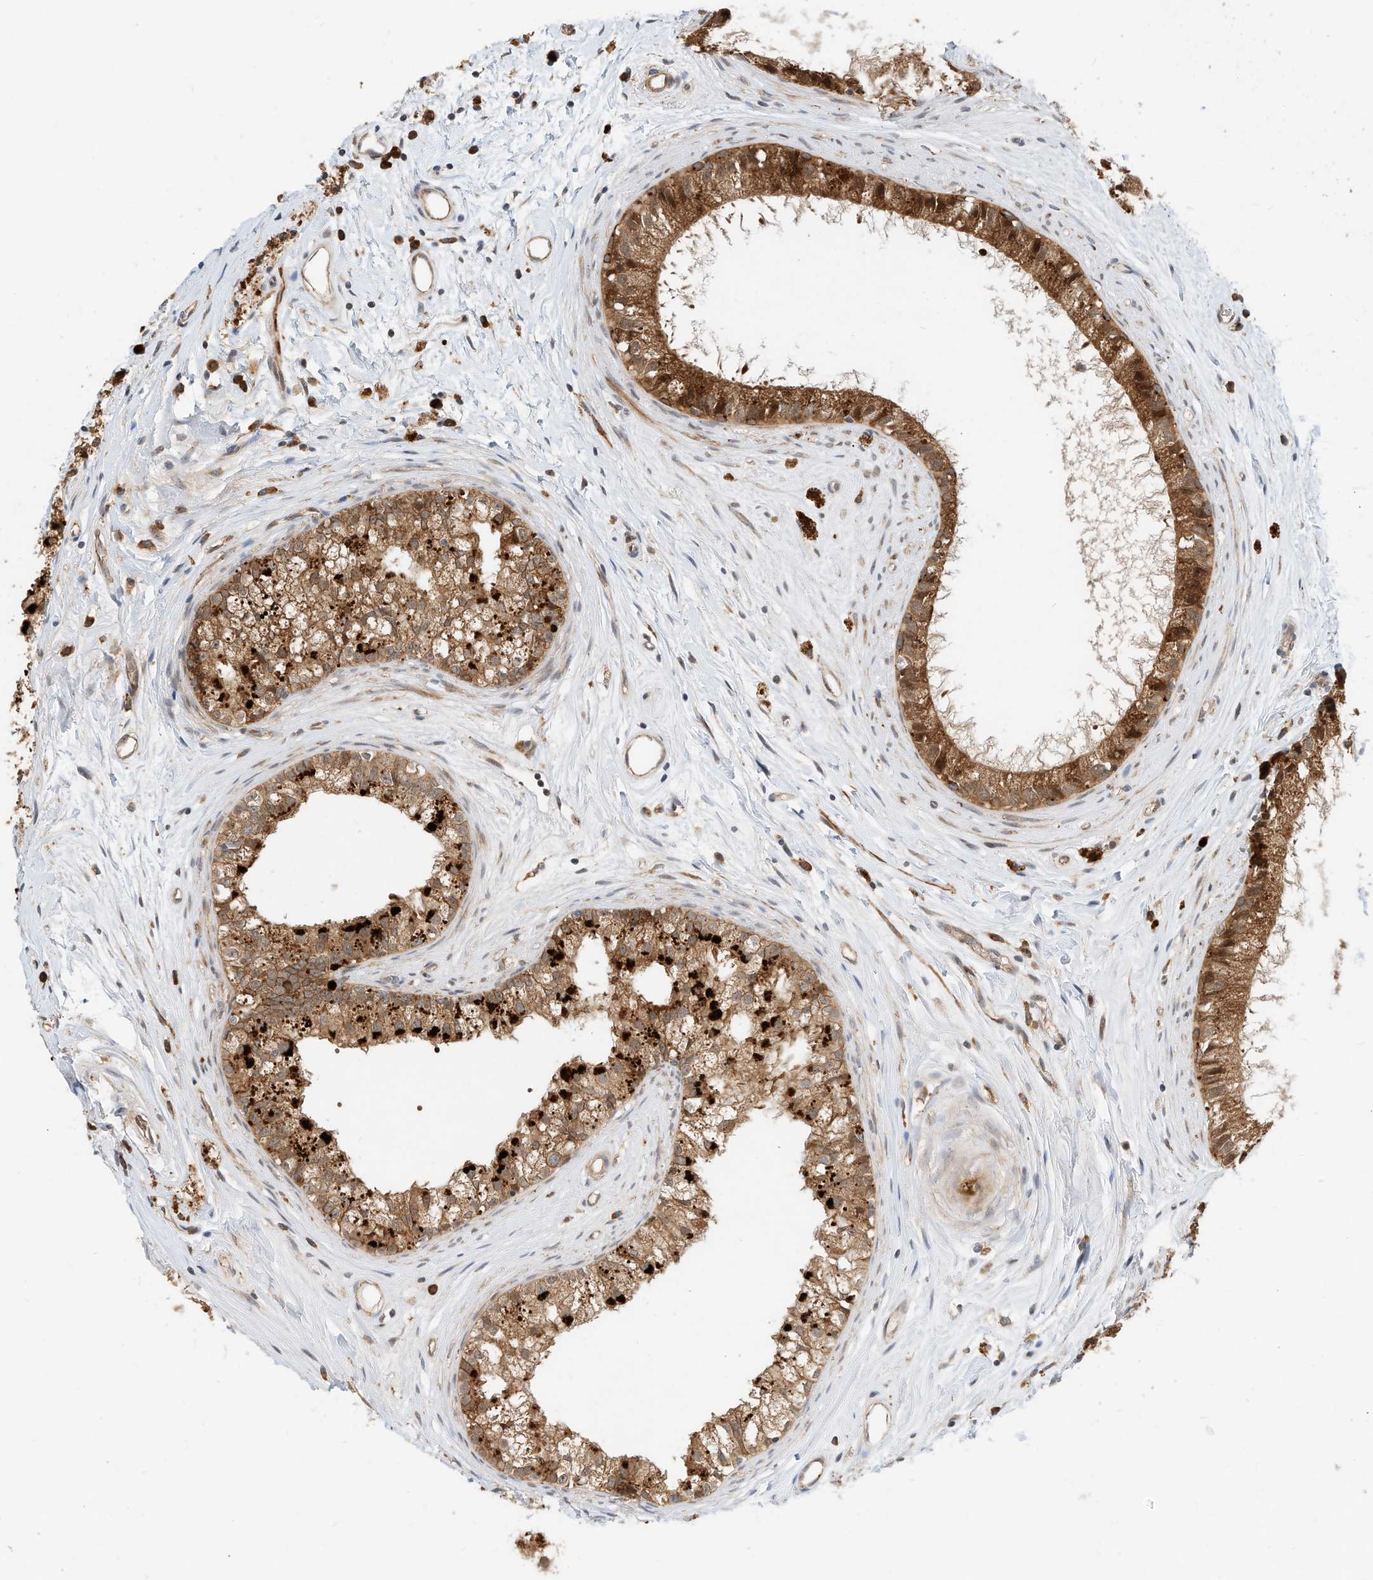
{"staining": {"intensity": "strong", "quantity": ">75%", "location": "cytoplasmic/membranous"}, "tissue": "epididymis", "cell_type": "Glandular cells", "image_type": "normal", "snomed": [{"axis": "morphology", "description": "Normal tissue, NOS"}, {"axis": "topography", "description": "Epididymis"}], "caption": "Epididymis stained with DAB (3,3'-diaminobenzidine) immunohistochemistry displays high levels of strong cytoplasmic/membranous positivity in about >75% of glandular cells. The protein of interest is shown in brown color, while the nuclei are stained blue.", "gene": "CPAMD8", "patient": {"sex": "male", "age": 80}}